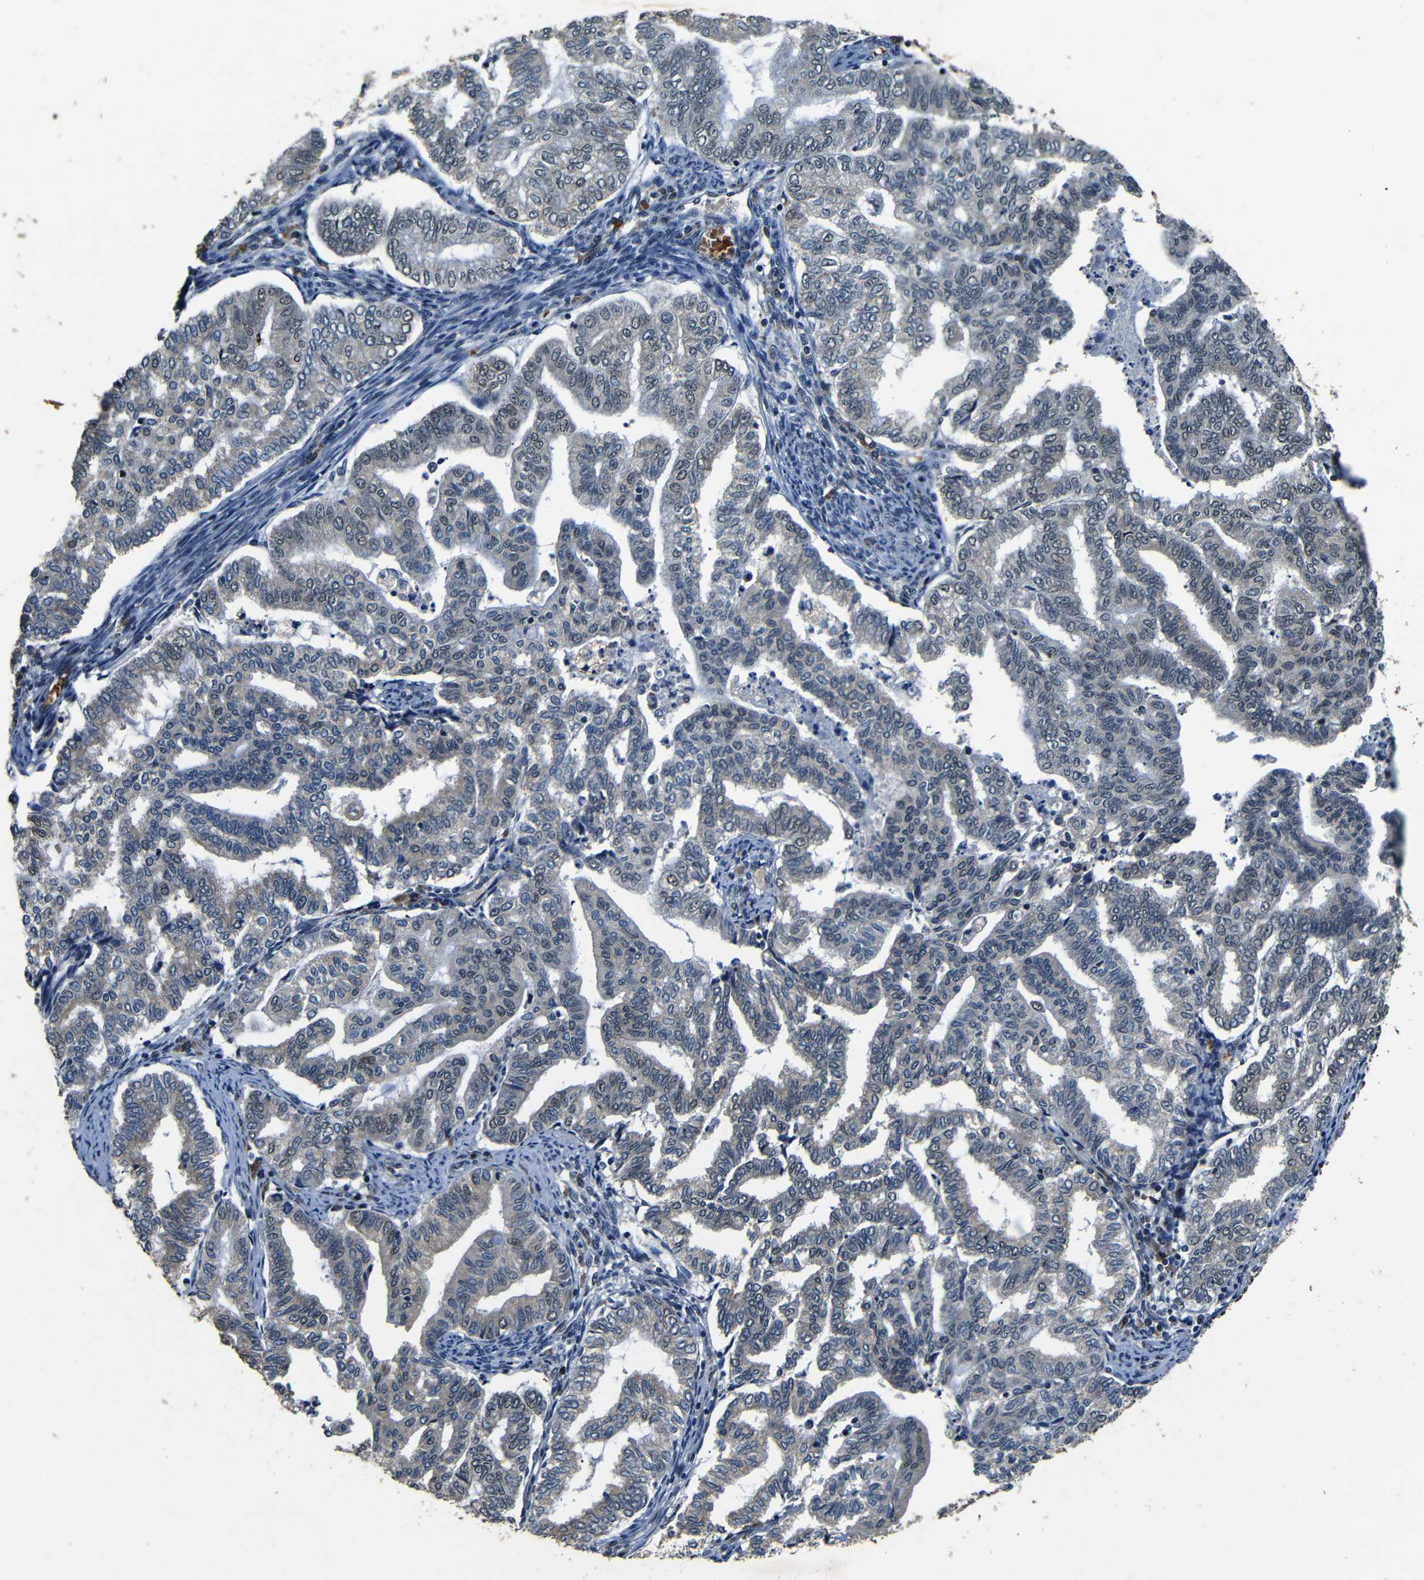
{"staining": {"intensity": "weak", "quantity": ">75%", "location": "nuclear"}, "tissue": "endometrial cancer", "cell_type": "Tumor cells", "image_type": "cancer", "snomed": [{"axis": "morphology", "description": "Adenocarcinoma, NOS"}, {"axis": "topography", "description": "Endometrium"}], "caption": "High-power microscopy captured an immunohistochemistry (IHC) photomicrograph of endometrial cancer, revealing weak nuclear staining in about >75% of tumor cells.", "gene": "FOXD4", "patient": {"sex": "female", "age": 79}}